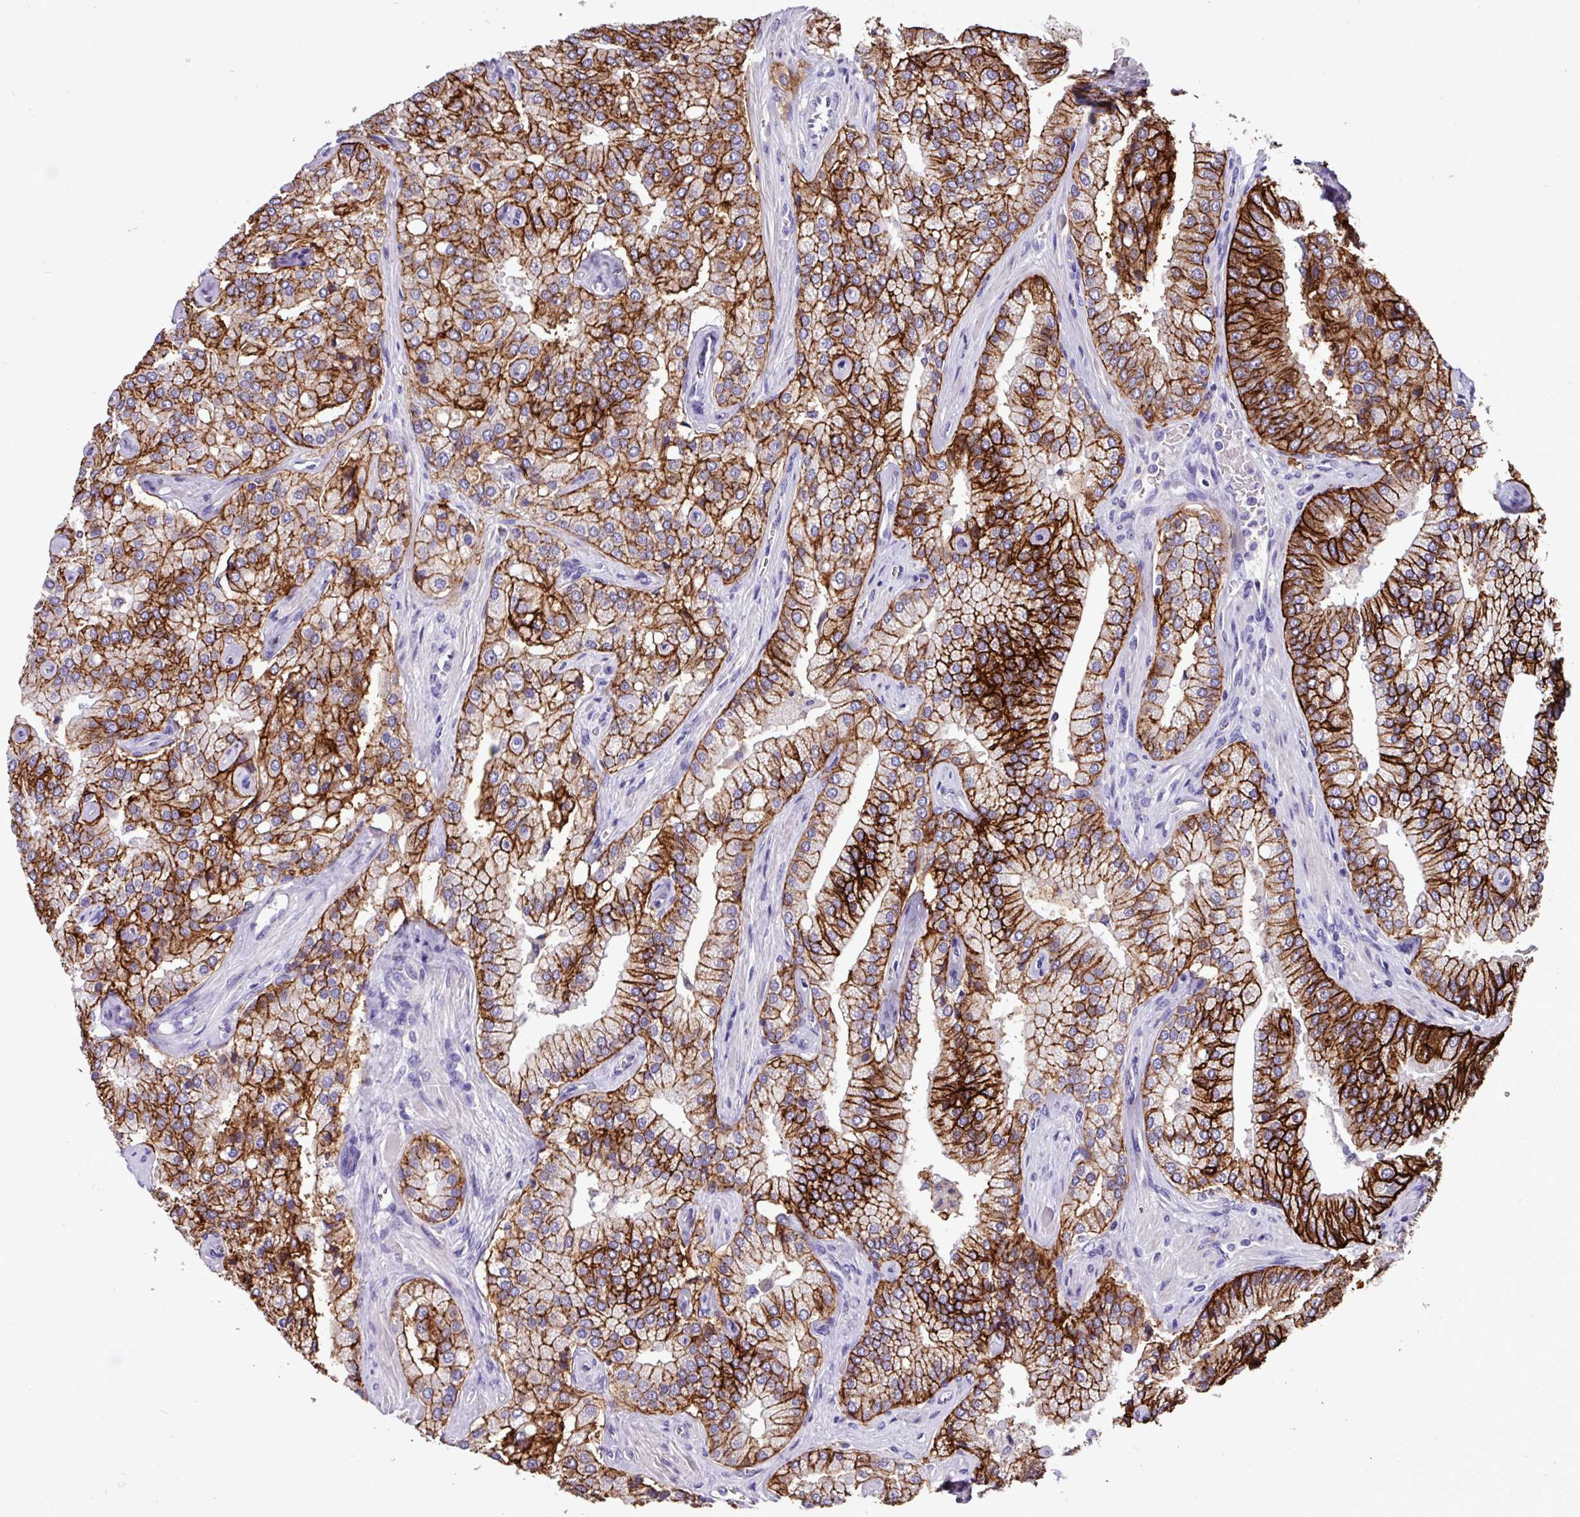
{"staining": {"intensity": "strong", "quantity": ">75%", "location": "cytoplasmic/membranous"}, "tissue": "prostate cancer", "cell_type": "Tumor cells", "image_type": "cancer", "snomed": [{"axis": "morphology", "description": "Adenocarcinoma, High grade"}, {"axis": "topography", "description": "Prostate"}], "caption": "This is an image of IHC staining of high-grade adenocarcinoma (prostate), which shows strong positivity in the cytoplasmic/membranous of tumor cells.", "gene": "EPCAM", "patient": {"sex": "male", "age": 68}}